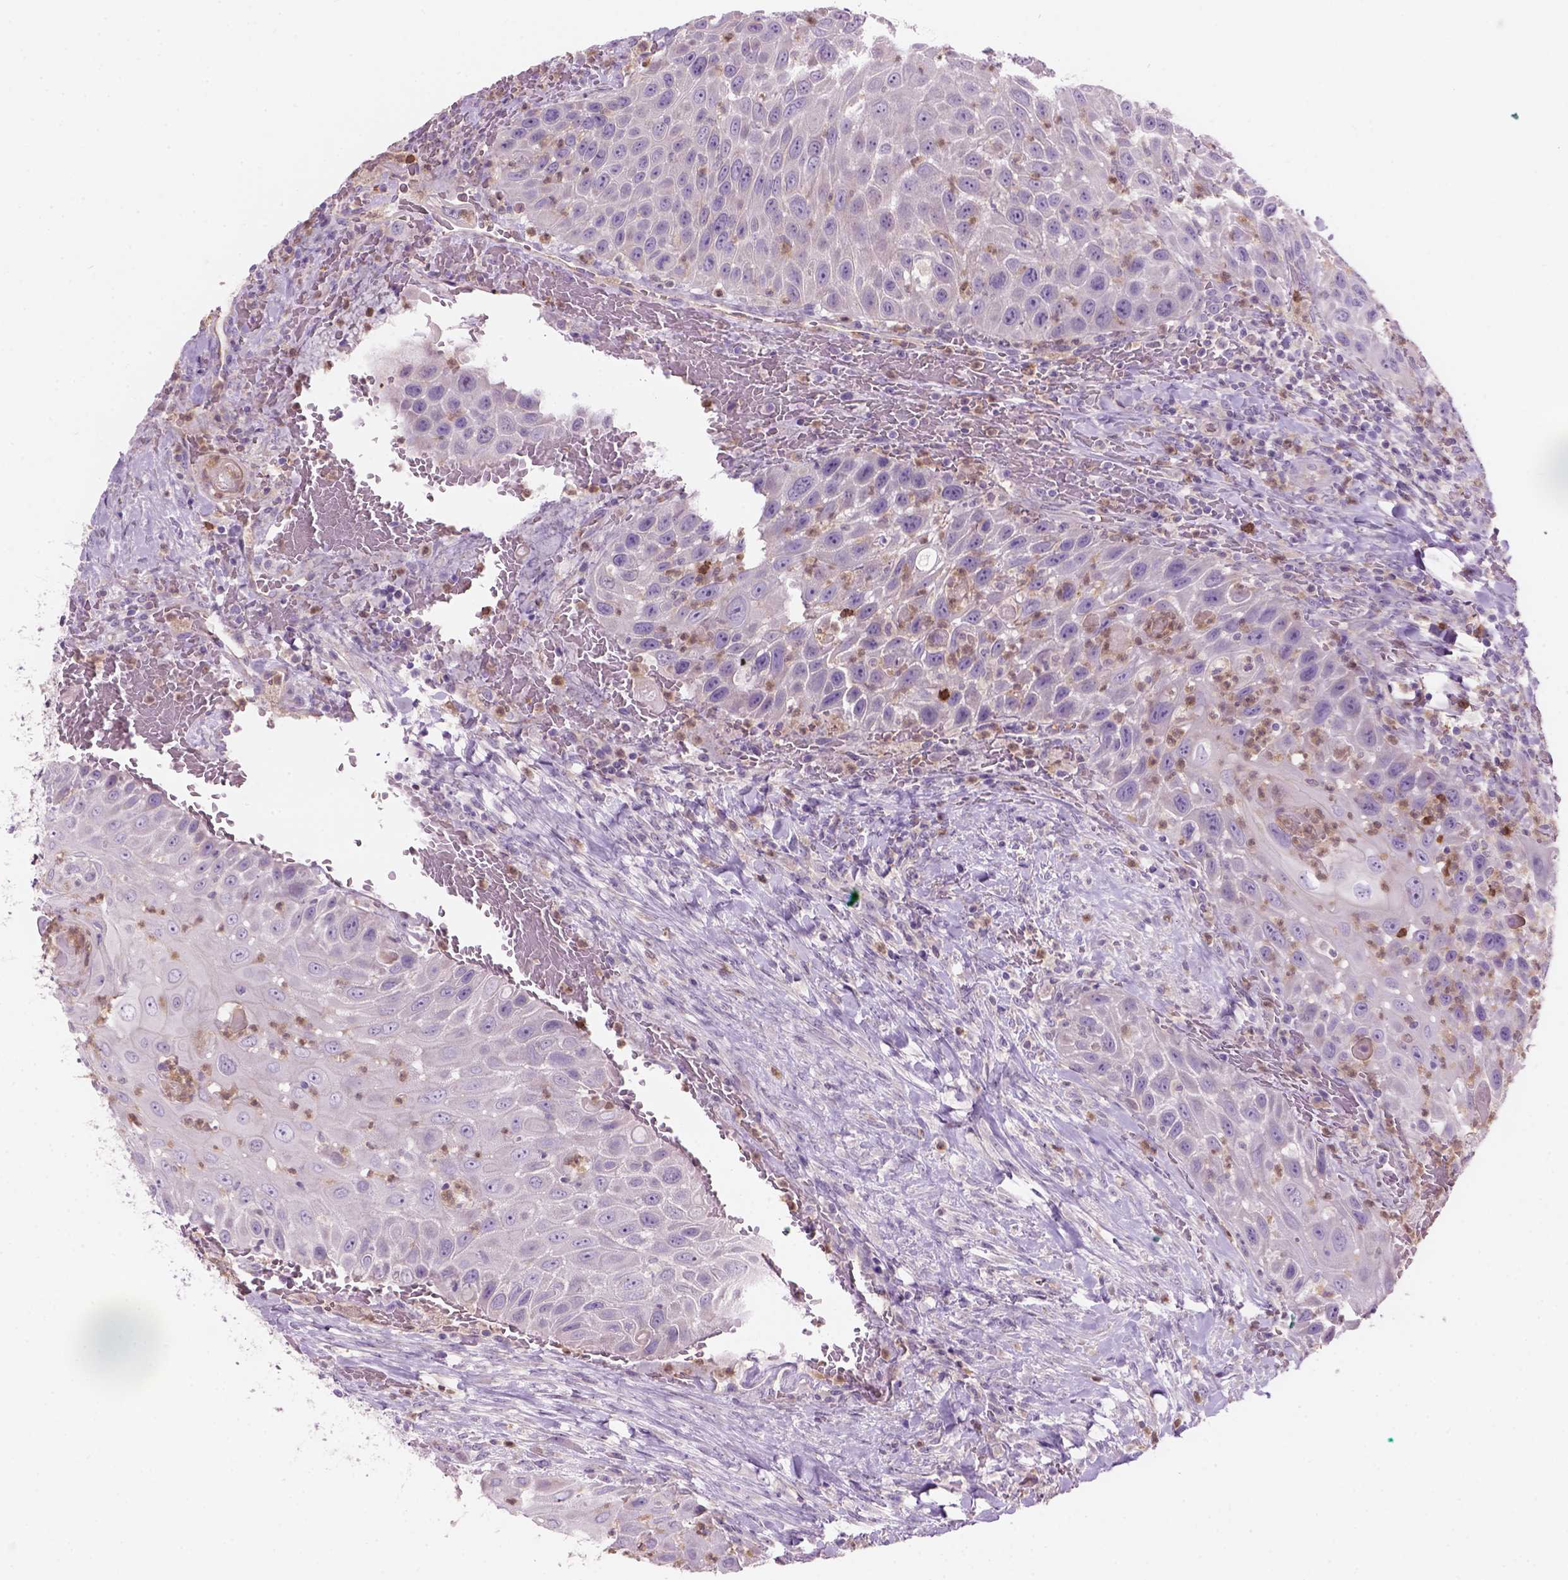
{"staining": {"intensity": "negative", "quantity": "none", "location": "none"}, "tissue": "head and neck cancer", "cell_type": "Tumor cells", "image_type": "cancer", "snomed": [{"axis": "morphology", "description": "Squamous cell carcinoma, NOS"}, {"axis": "topography", "description": "Head-Neck"}], "caption": "Immunohistochemistry of human head and neck cancer exhibits no positivity in tumor cells.", "gene": "CD84", "patient": {"sex": "male", "age": 69}}